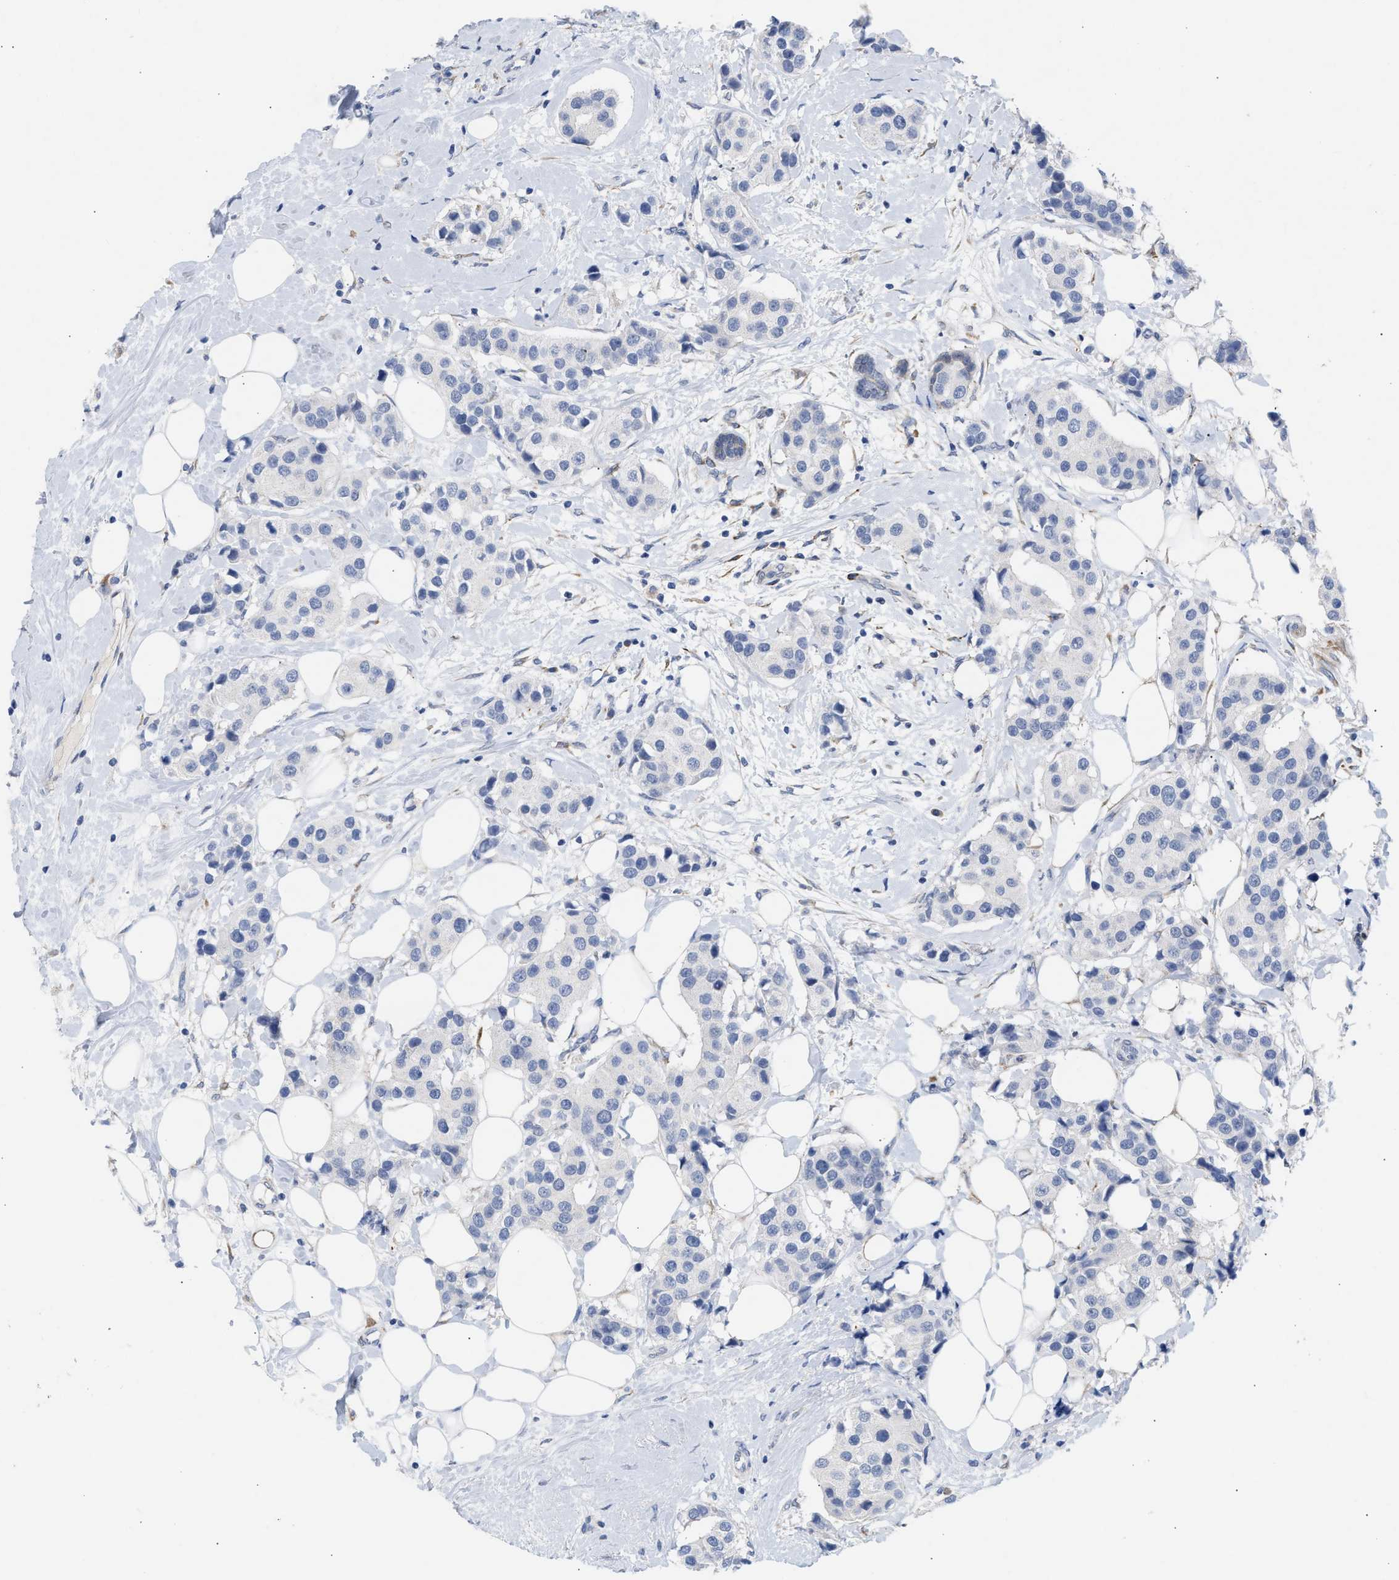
{"staining": {"intensity": "negative", "quantity": "none", "location": "none"}, "tissue": "breast cancer", "cell_type": "Tumor cells", "image_type": "cancer", "snomed": [{"axis": "morphology", "description": "Normal tissue, NOS"}, {"axis": "morphology", "description": "Duct carcinoma"}, {"axis": "topography", "description": "Breast"}], "caption": "This micrograph is of invasive ductal carcinoma (breast) stained with immunohistochemistry to label a protein in brown with the nuclei are counter-stained blue. There is no positivity in tumor cells.", "gene": "SELENOM", "patient": {"sex": "female", "age": 39}}